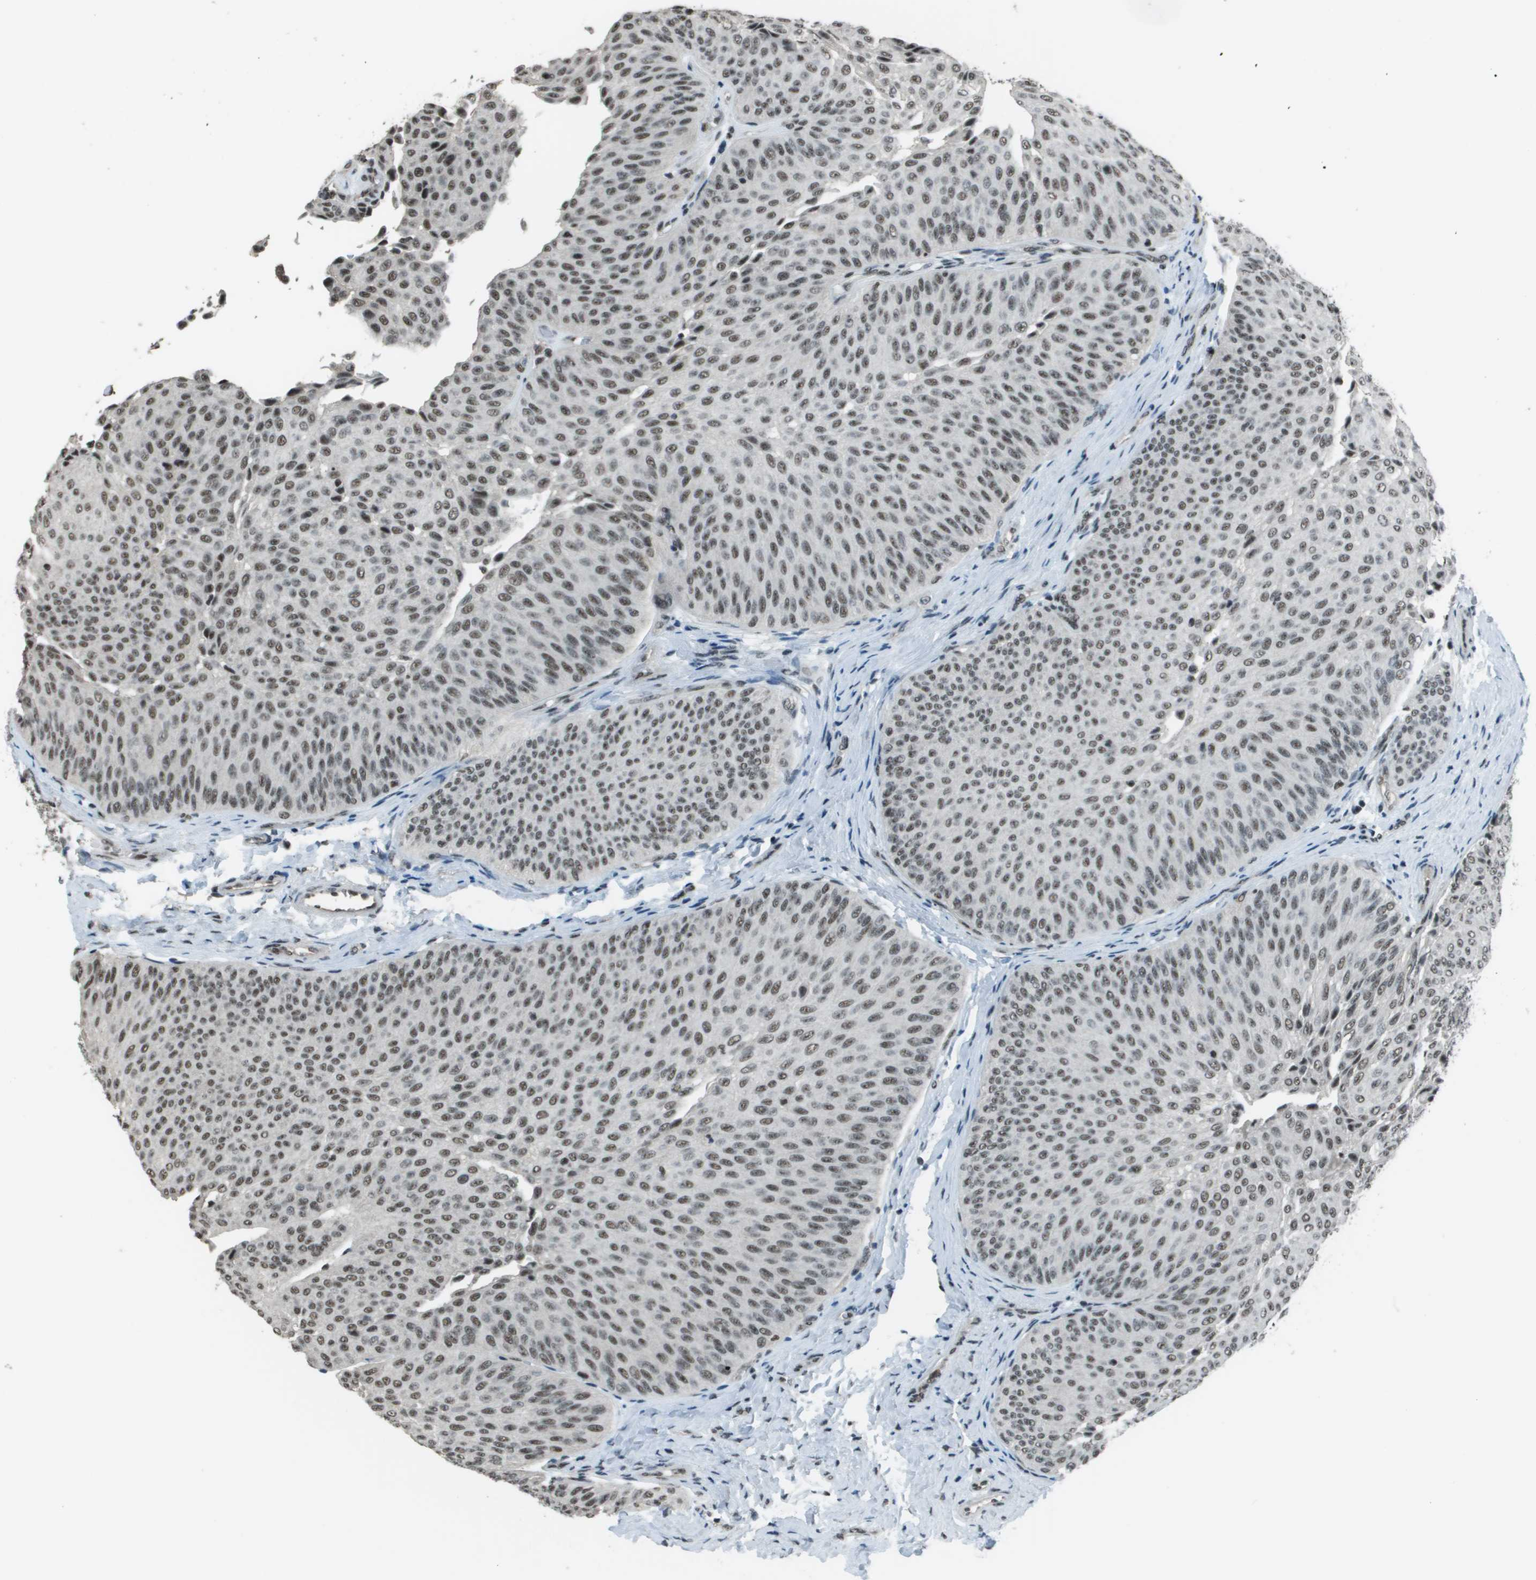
{"staining": {"intensity": "moderate", "quantity": ">75%", "location": "nuclear"}, "tissue": "urothelial cancer", "cell_type": "Tumor cells", "image_type": "cancer", "snomed": [{"axis": "morphology", "description": "Urothelial carcinoma, Low grade"}, {"axis": "topography", "description": "Urinary bladder"}], "caption": "Immunohistochemical staining of human urothelial cancer demonstrates medium levels of moderate nuclear positivity in approximately >75% of tumor cells. (DAB (3,3'-diaminobenzidine) IHC, brown staining for protein, blue staining for nuclei).", "gene": "DEPDC1", "patient": {"sex": "female", "age": 60}}